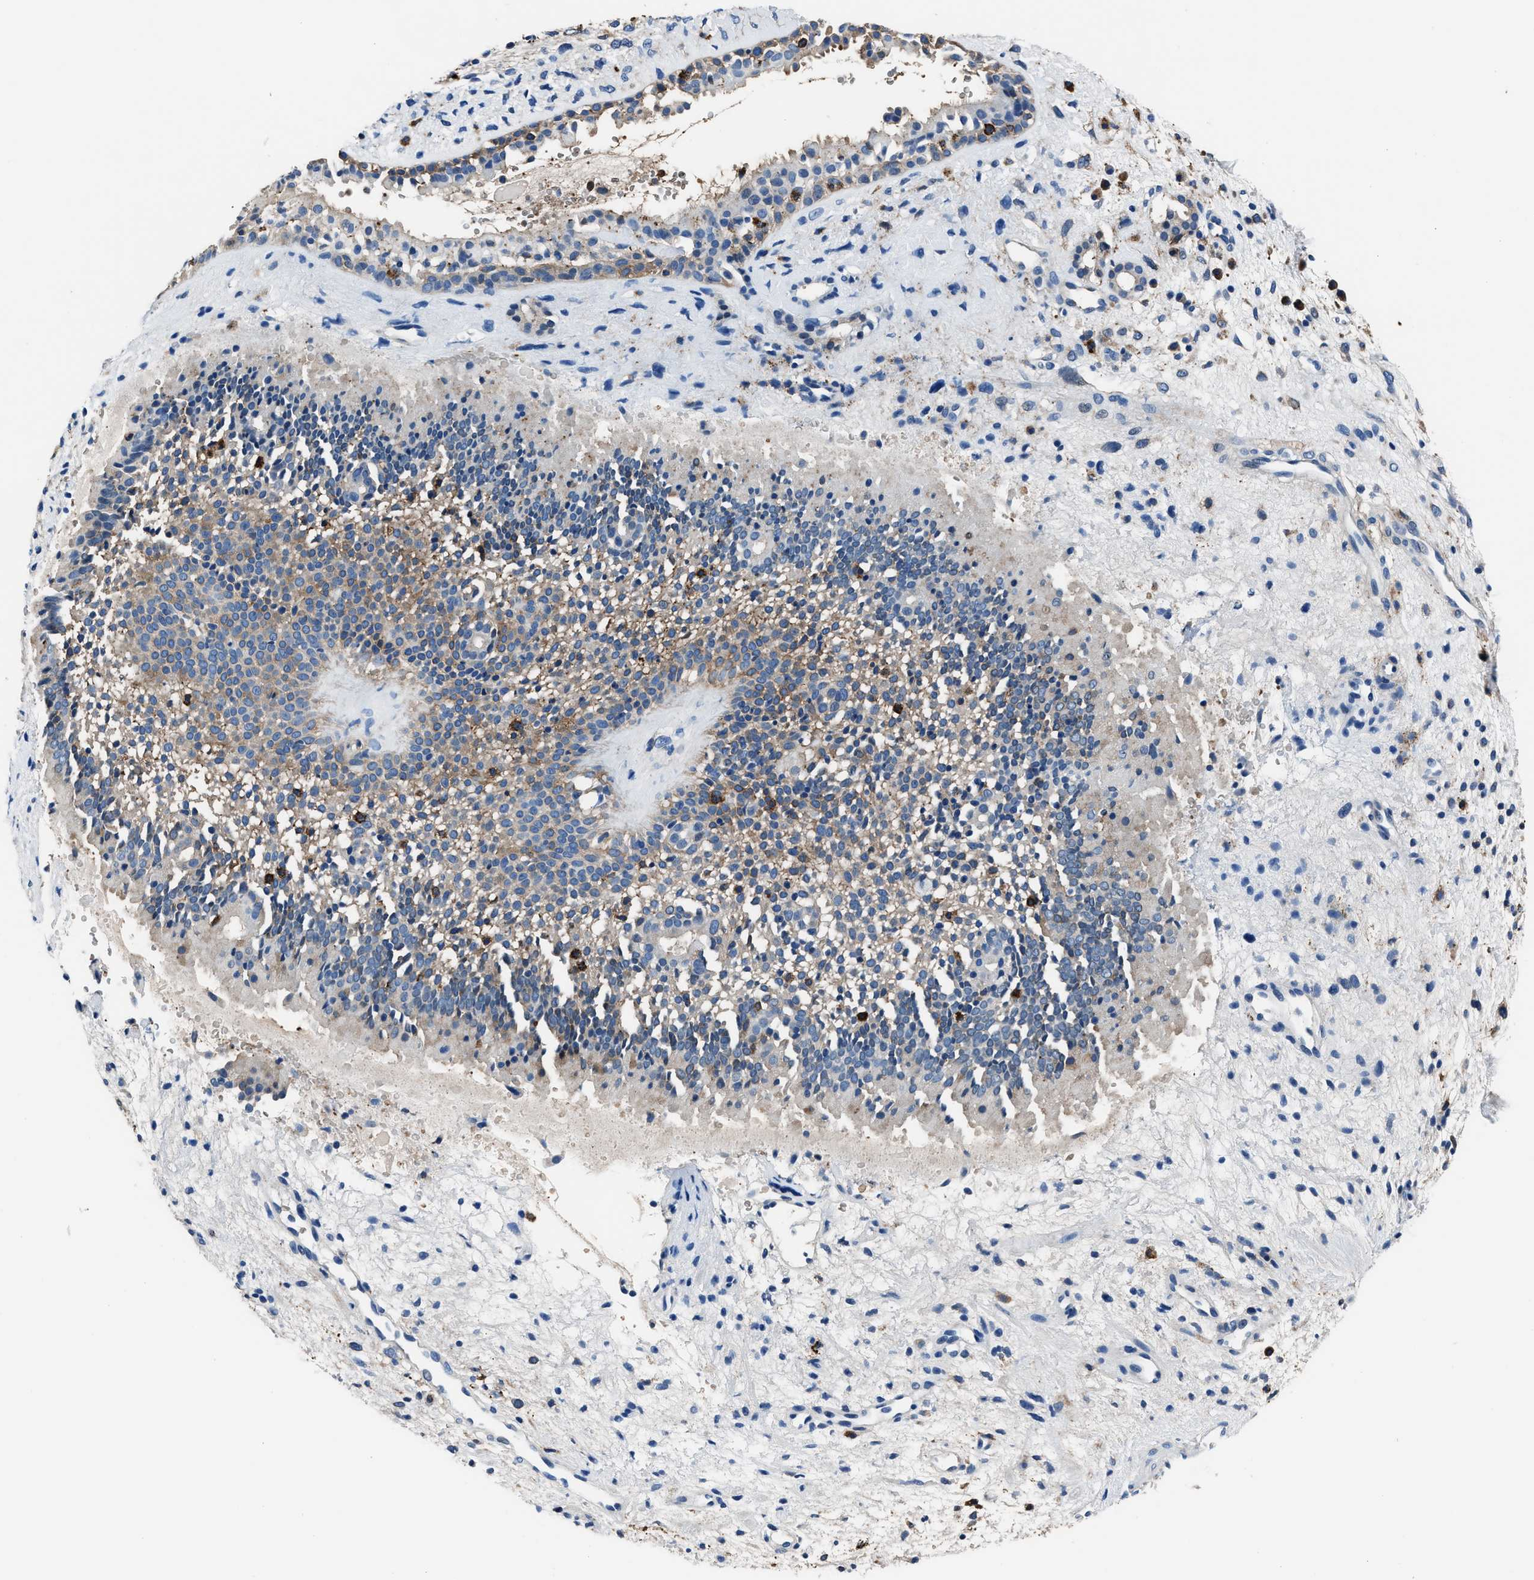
{"staining": {"intensity": "strong", "quantity": "<25%", "location": "cytoplasmic/membranous,nuclear"}, "tissue": "nasopharynx", "cell_type": "Respiratory epithelial cells", "image_type": "normal", "snomed": [{"axis": "morphology", "description": "Normal tissue, NOS"}, {"axis": "topography", "description": "Nasopharynx"}], "caption": "Strong cytoplasmic/membranous,nuclear expression is appreciated in approximately <25% of respiratory epithelial cells in benign nasopharynx.", "gene": "FTL", "patient": {"sex": "male", "age": 22}}